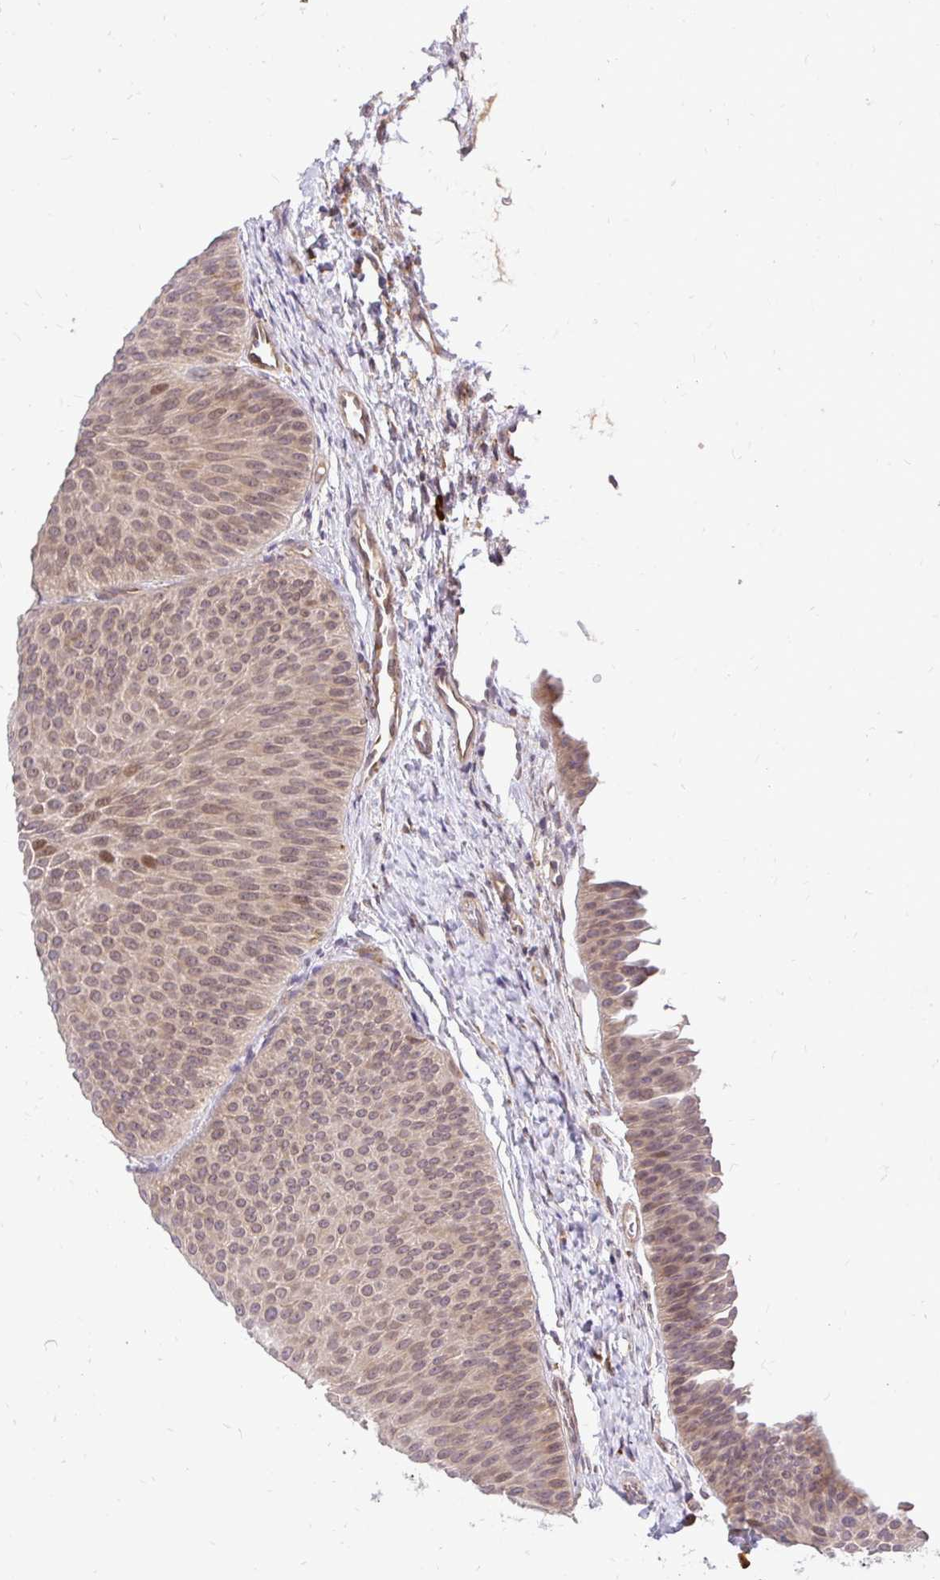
{"staining": {"intensity": "moderate", "quantity": ">75%", "location": "nuclear"}, "tissue": "urothelial cancer", "cell_type": "Tumor cells", "image_type": "cancer", "snomed": [{"axis": "morphology", "description": "Urothelial carcinoma, Low grade"}, {"axis": "topography", "description": "Urinary bladder"}], "caption": "Immunohistochemical staining of human urothelial cancer exhibits moderate nuclear protein staining in approximately >75% of tumor cells.", "gene": "NAALAD2", "patient": {"sex": "female", "age": 60}}